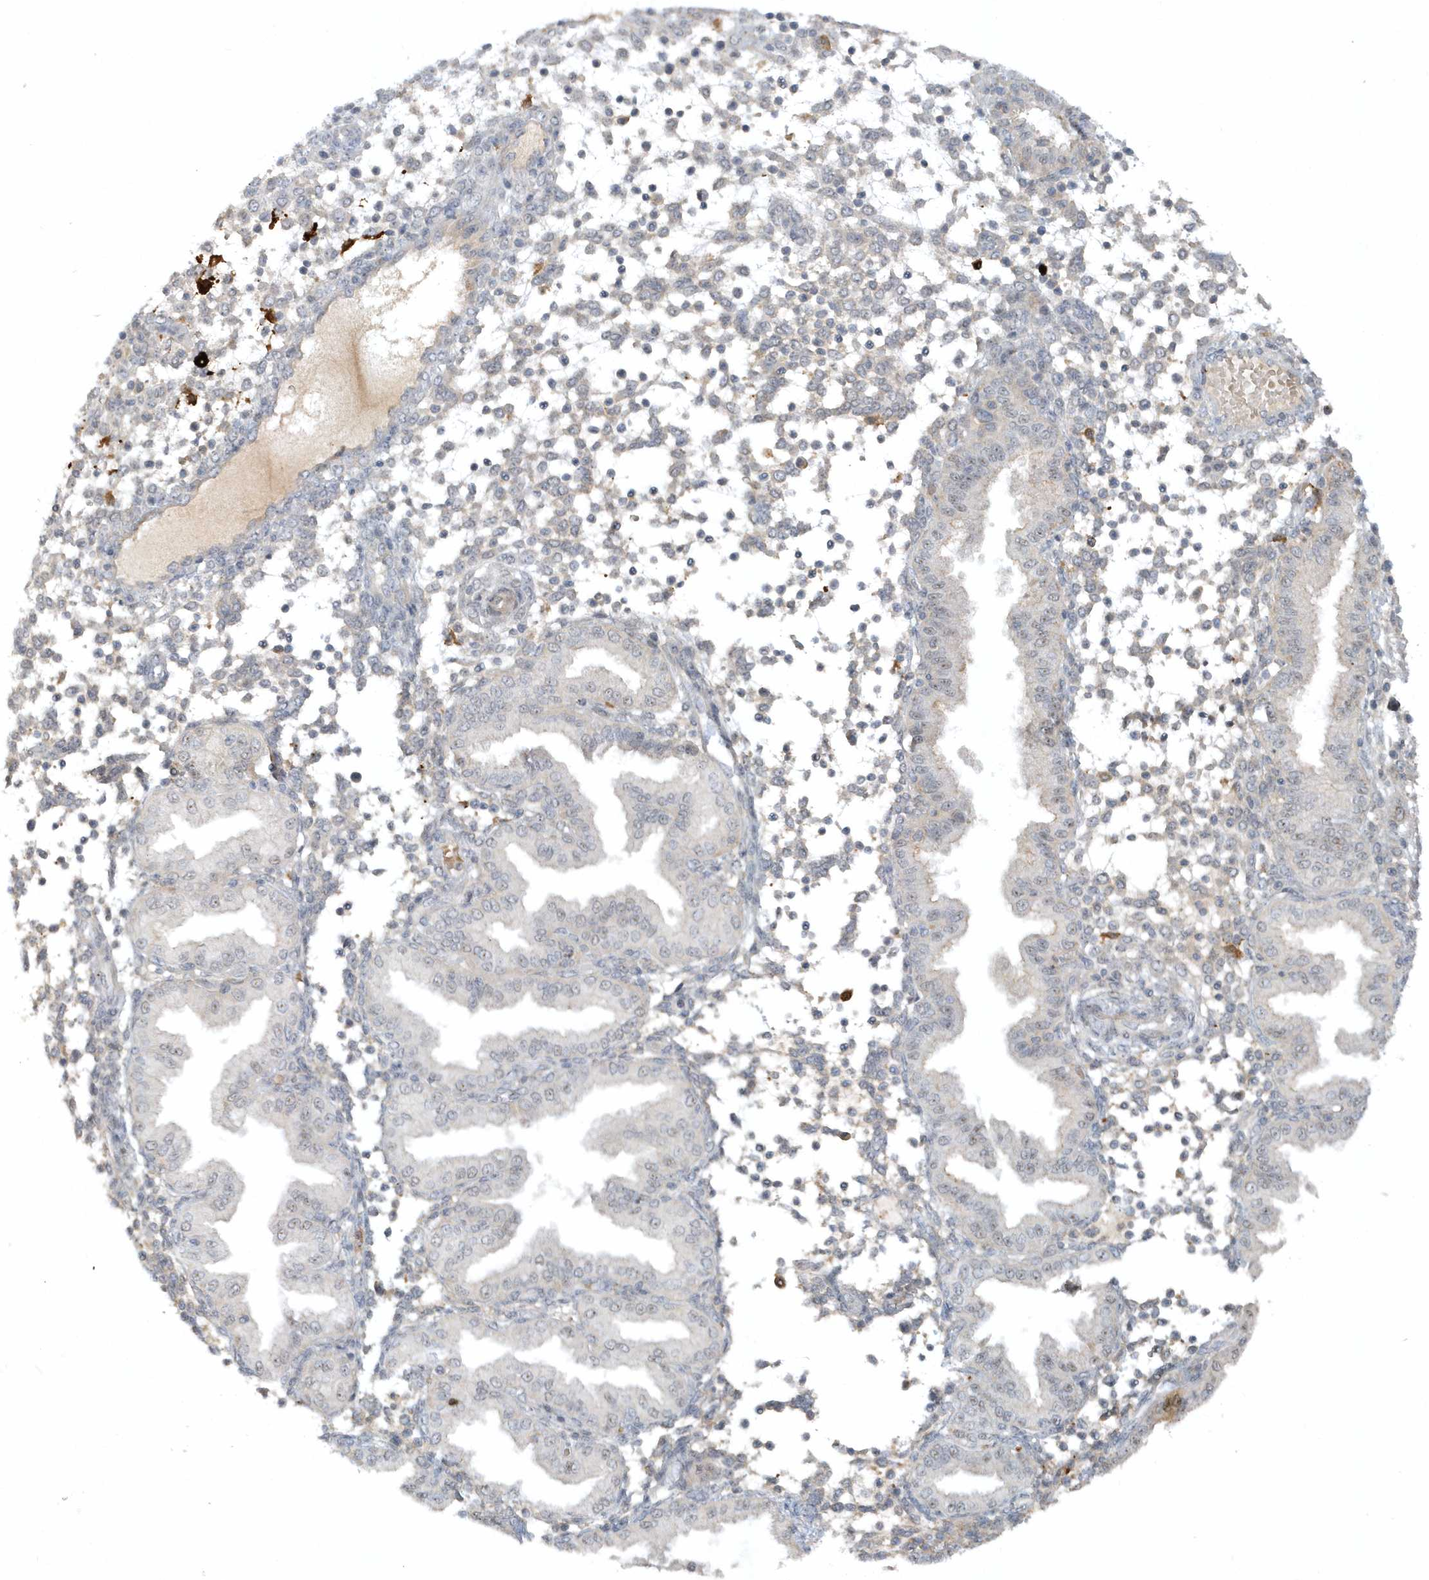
{"staining": {"intensity": "negative", "quantity": "none", "location": "none"}, "tissue": "endometrium", "cell_type": "Cells in endometrial stroma", "image_type": "normal", "snomed": [{"axis": "morphology", "description": "Normal tissue, NOS"}, {"axis": "topography", "description": "Endometrium"}], "caption": "Cells in endometrial stroma show no significant expression in normal endometrium. (DAB IHC visualized using brightfield microscopy, high magnification).", "gene": "THG1L", "patient": {"sex": "female", "age": 53}}